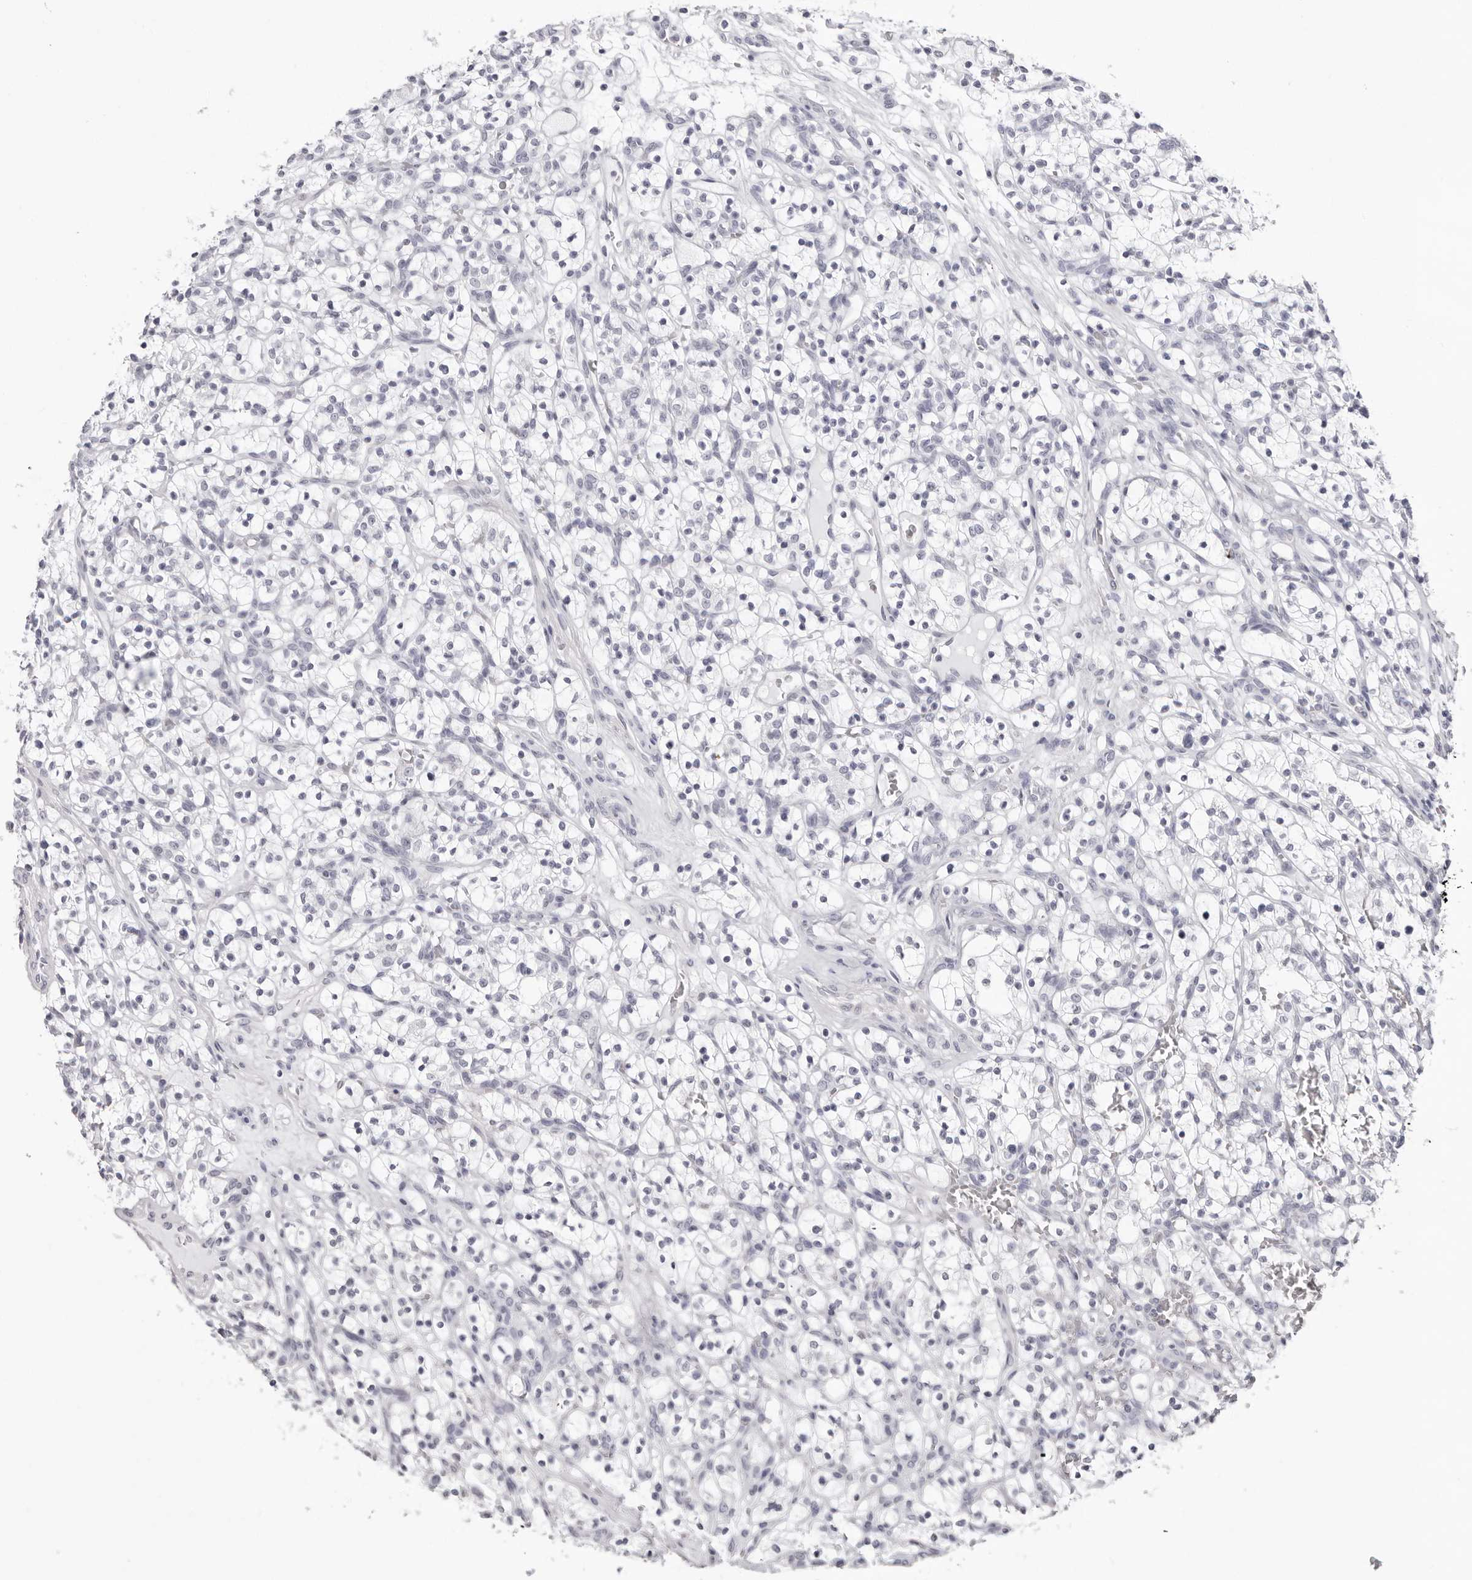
{"staining": {"intensity": "negative", "quantity": "none", "location": "none"}, "tissue": "renal cancer", "cell_type": "Tumor cells", "image_type": "cancer", "snomed": [{"axis": "morphology", "description": "Adenocarcinoma, NOS"}, {"axis": "topography", "description": "Kidney"}], "caption": "There is no significant staining in tumor cells of renal cancer (adenocarcinoma).", "gene": "INSL3", "patient": {"sex": "female", "age": 57}}